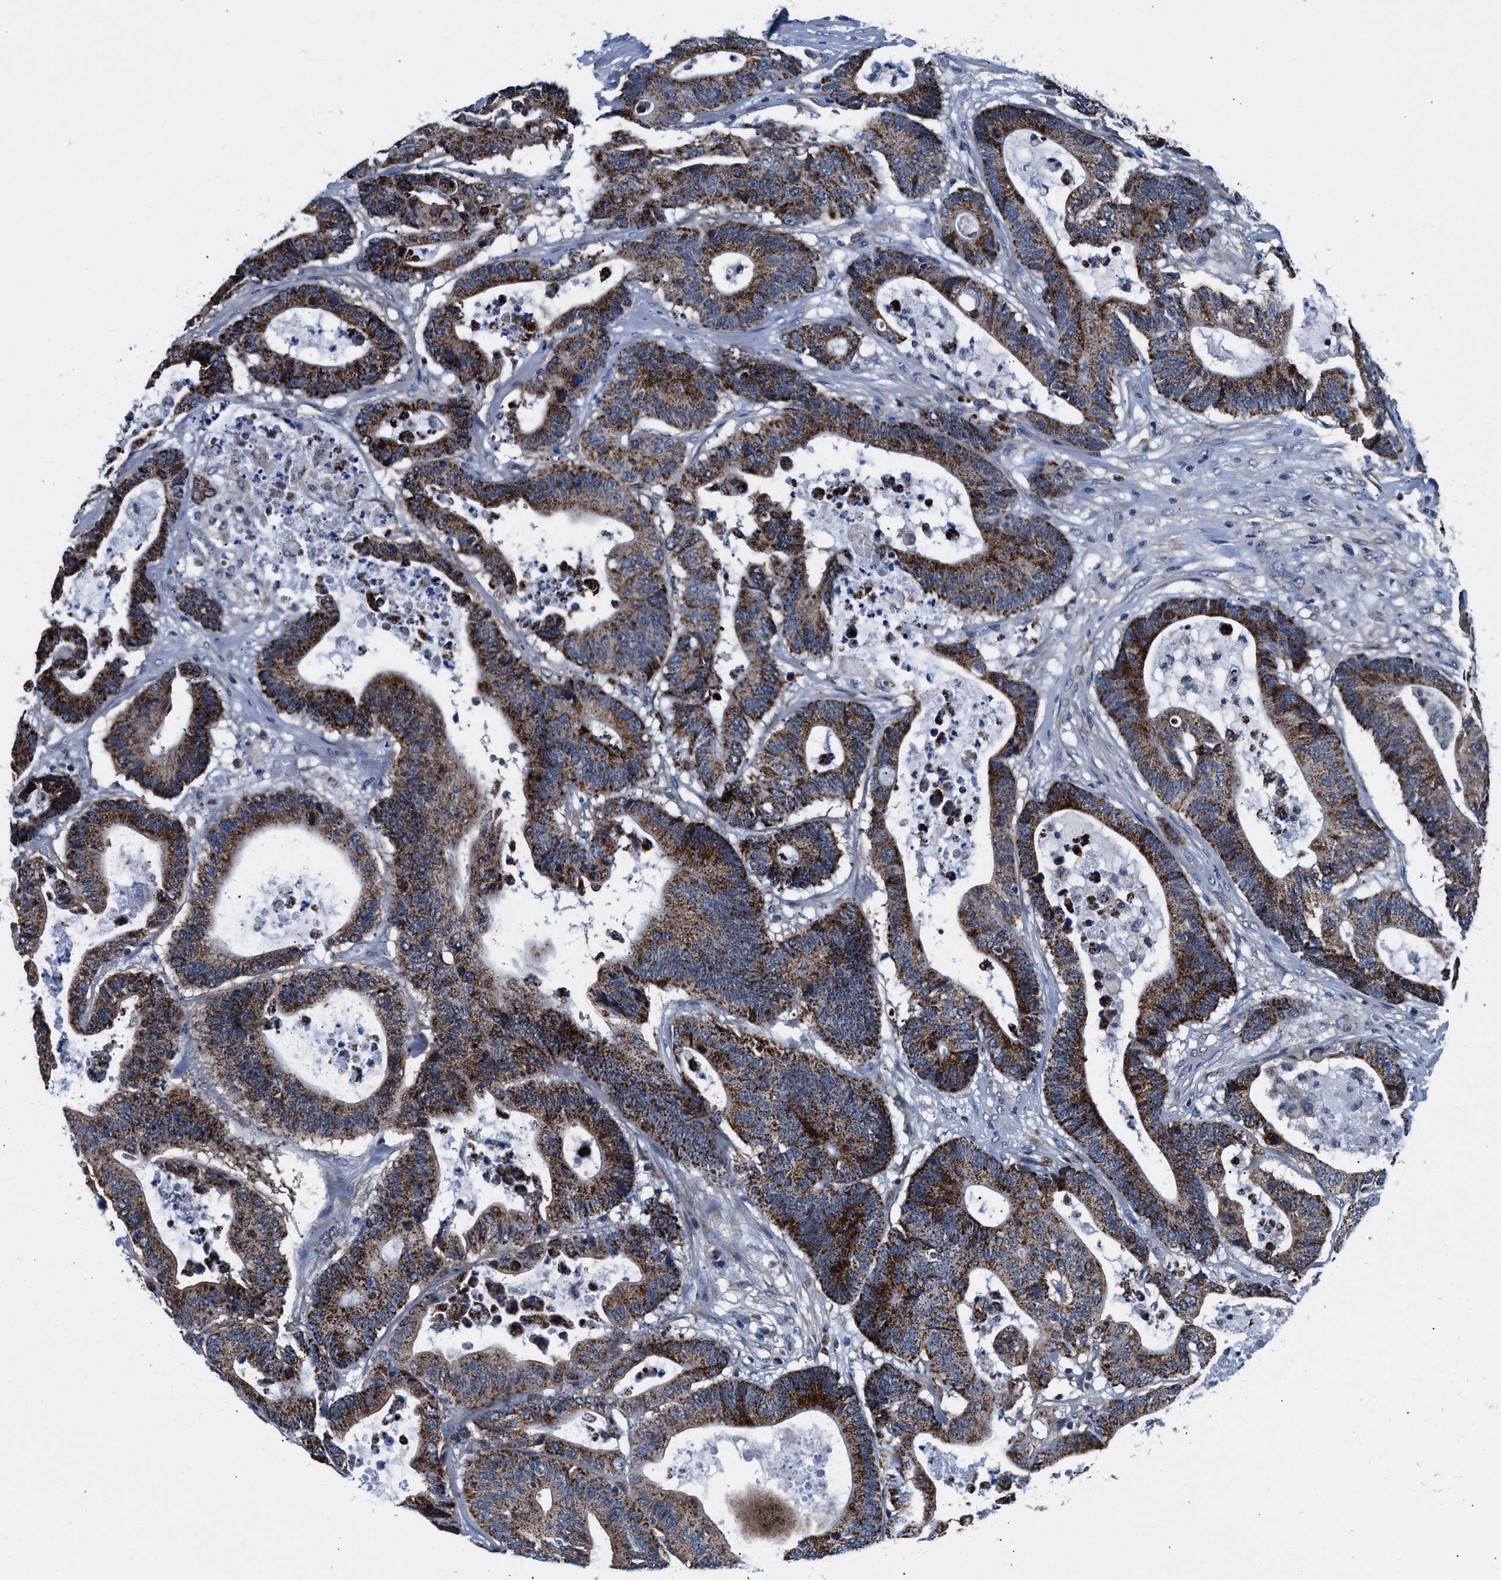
{"staining": {"intensity": "strong", "quantity": ">75%", "location": "cytoplasmic/membranous"}, "tissue": "colorectal cancer", "cell_type": "Tumor cells", "image_type": "cancer", "snomed": [{"axis": "morphology", "description": "Adenocarcinoma, NOS"}, {"axis": "topography", "description": "Colon"}], "caption": "Tumor cells show high levels of strong cytoplasmic/membranous positivity in about >75% of cells in human colorectal cancer.", "gene": "NKTR", "patient": {"sex": "female", "age": 84}}